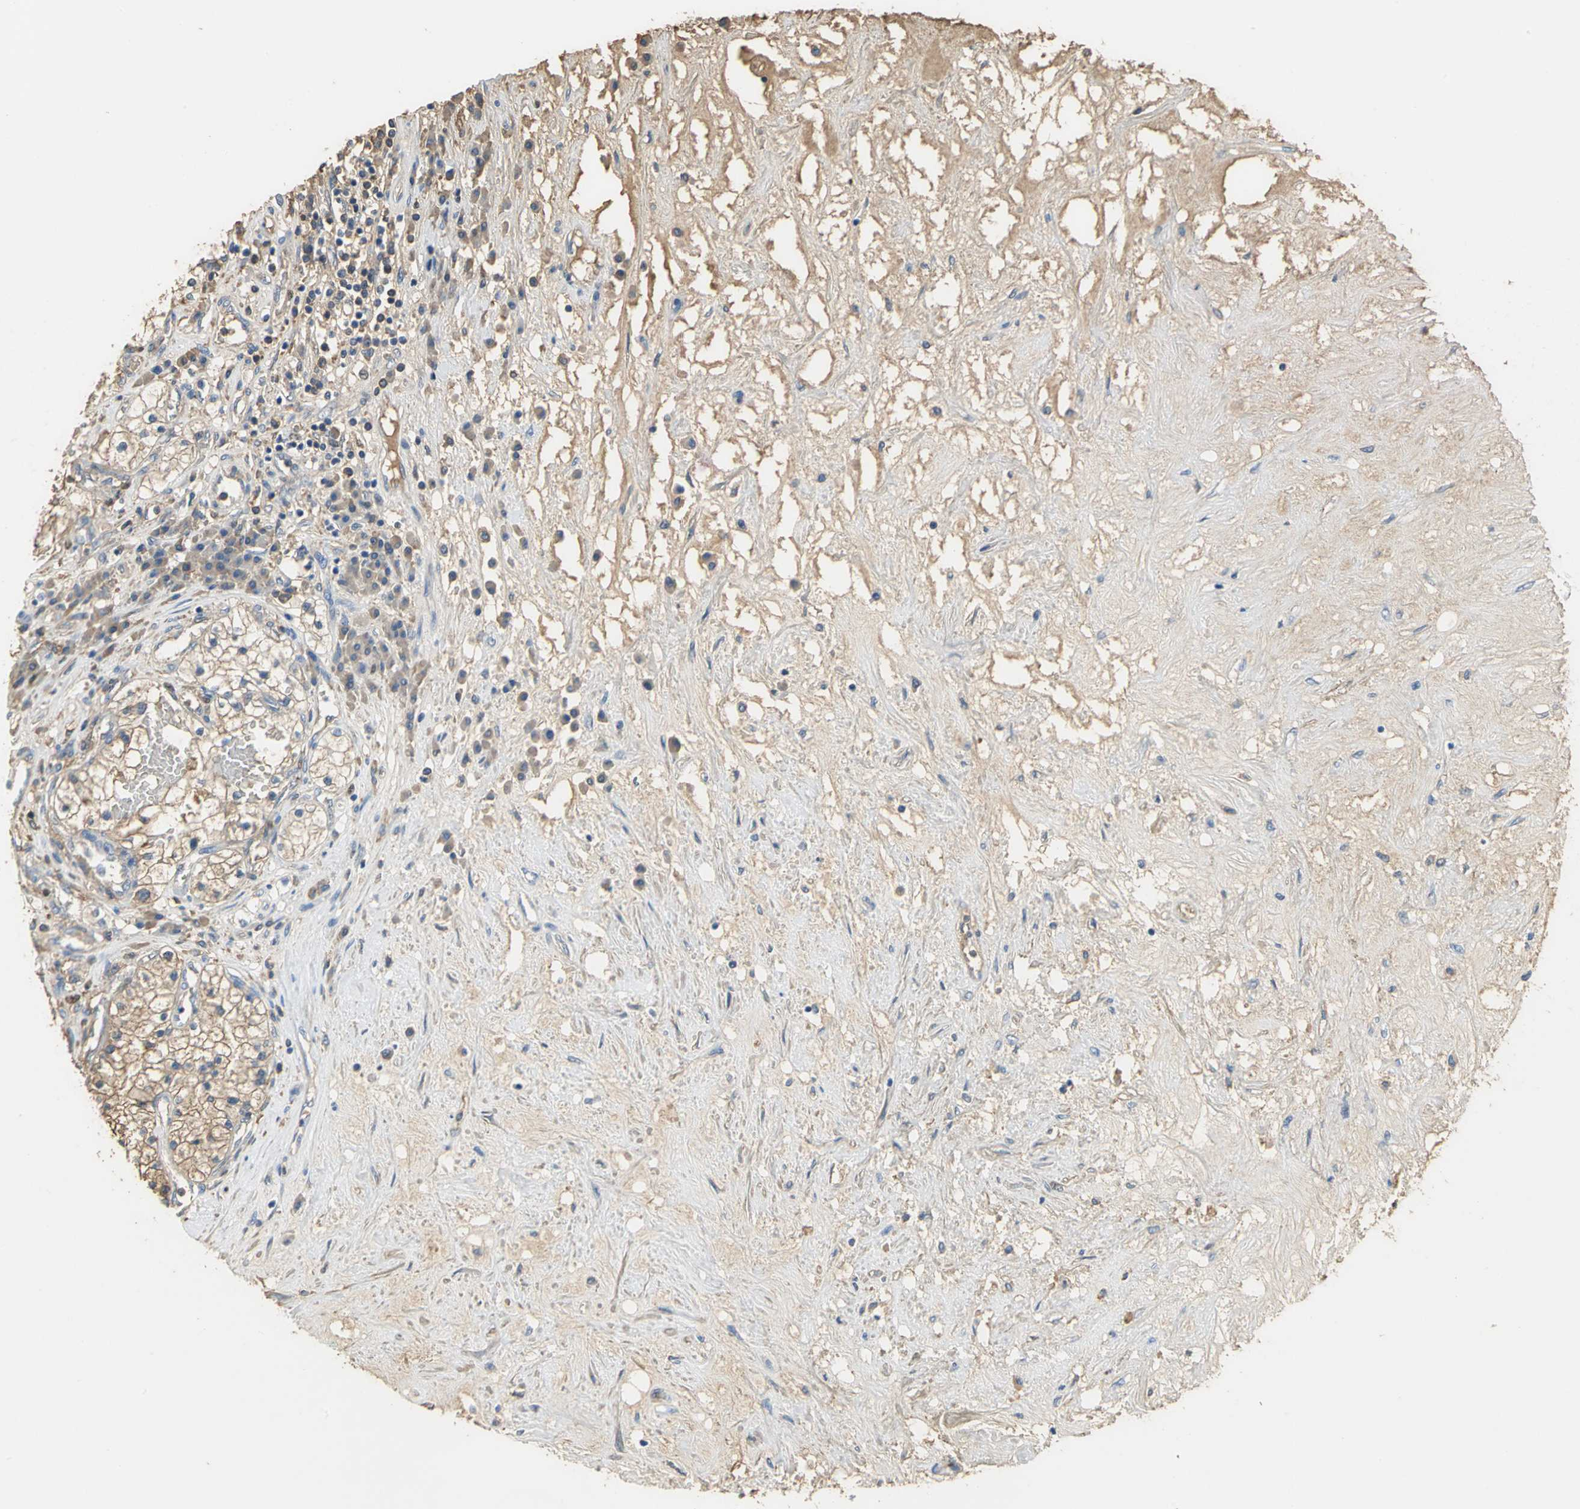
{"staining": {"intensity": "moderate", "quantity": ">75%", "location": "cytoplasmic/membranous"}, "tissue": "renal cancer", "cell_type": "Tumor cells", "image_type": "cancer", "snomed": [{"axis": "morphology", "description": "Adenocarcinoma, NOS"}, {"axis": "topography", "description": "Kidney"}], "caption": "Adenocarcinoma (renal) stained for a protein (brown) demonstrates moderate cytoplasmic/membranous positive positivity in approximately >75% of tumor cells.", "gene": "GYG2", "patient": {"sex": "male", "age": 68}}